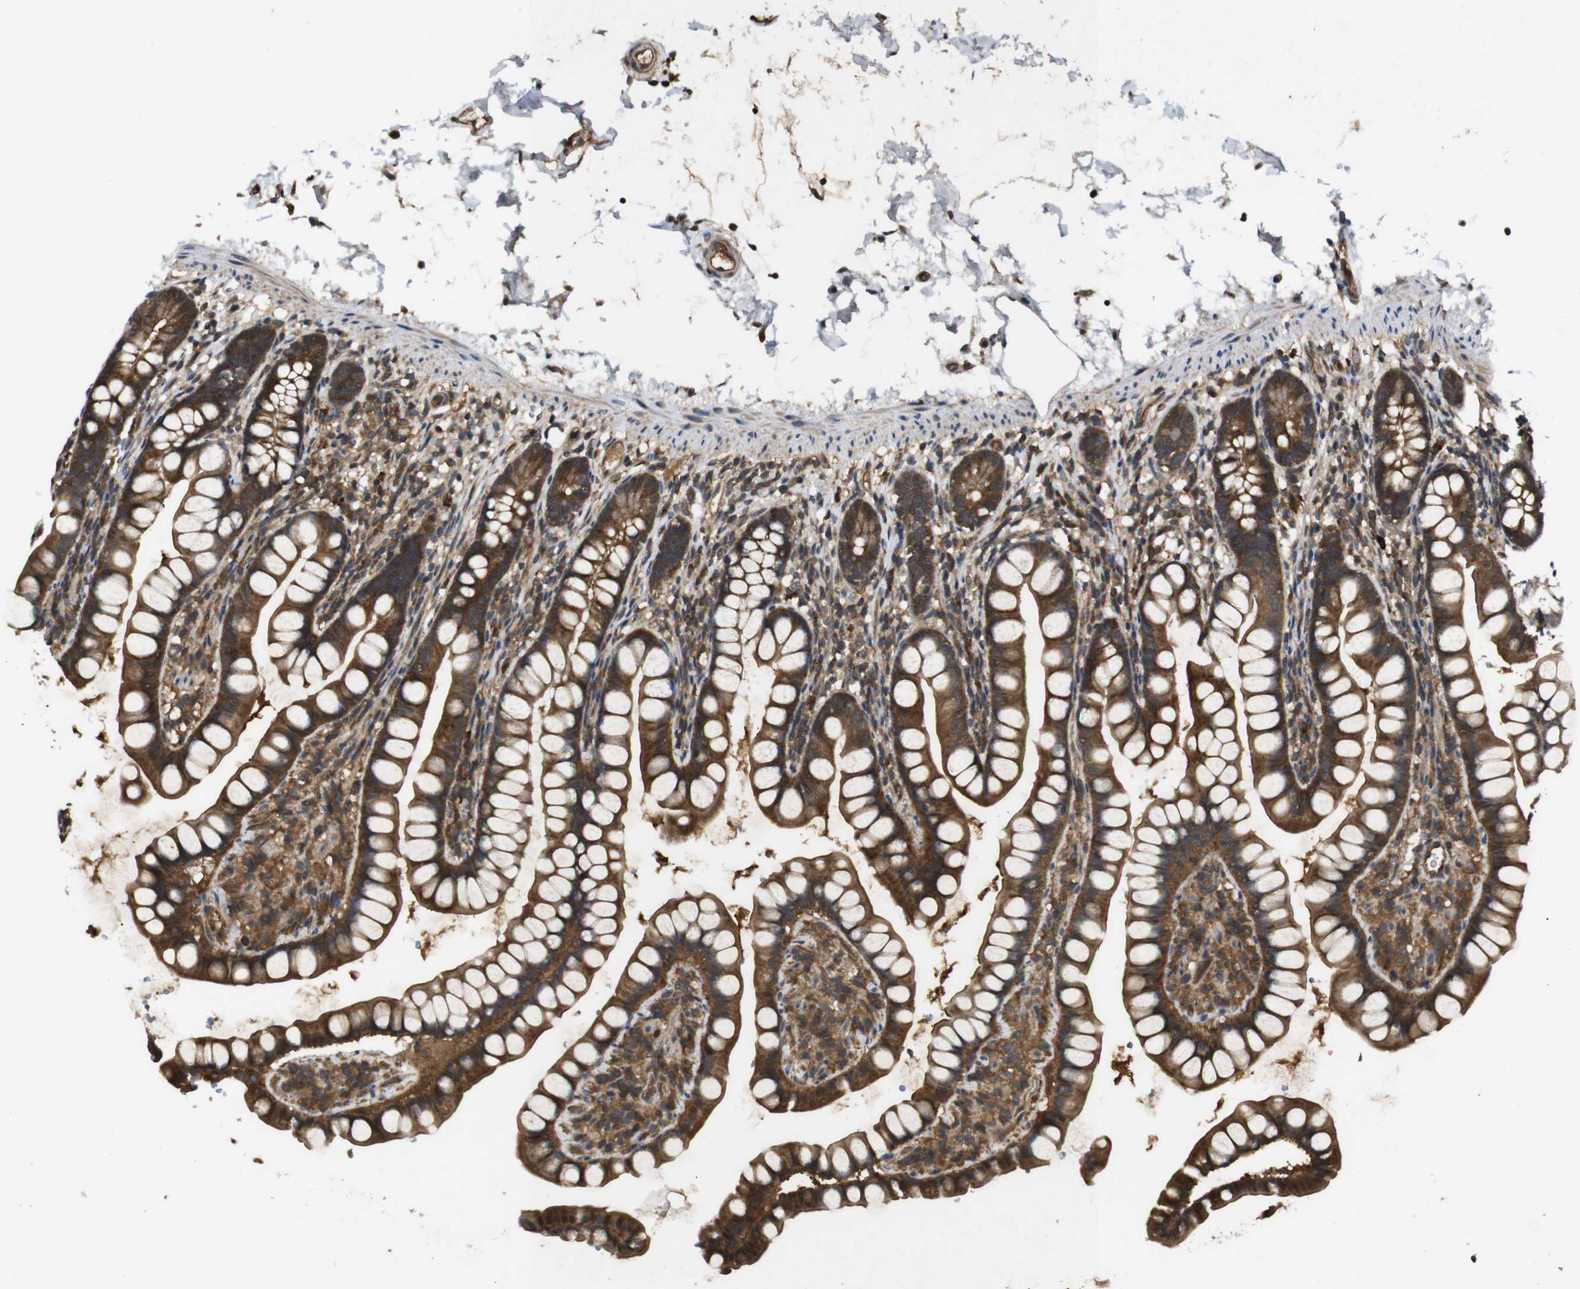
{"staining": {"intensity": "strong", "quantity": ">75%", "location": "cytoplasmic/membranous"}, "tissue": "small intestine", "cell_type": "Glandular cells", "image_type": "normal", "snomed": [{"axis": "morphology", "description": "Normal tissue, NOS"}, {"axis": "topography", "description": "Small intestine"}], "caption": "A brown stain labels strong cytoplasmic/membranous expression of a protein in glandular cells of normal small intestine. Nuclei are stained in blue.", "gene": "RIPK1", "patient": {"sex": "female", "age": 84}}